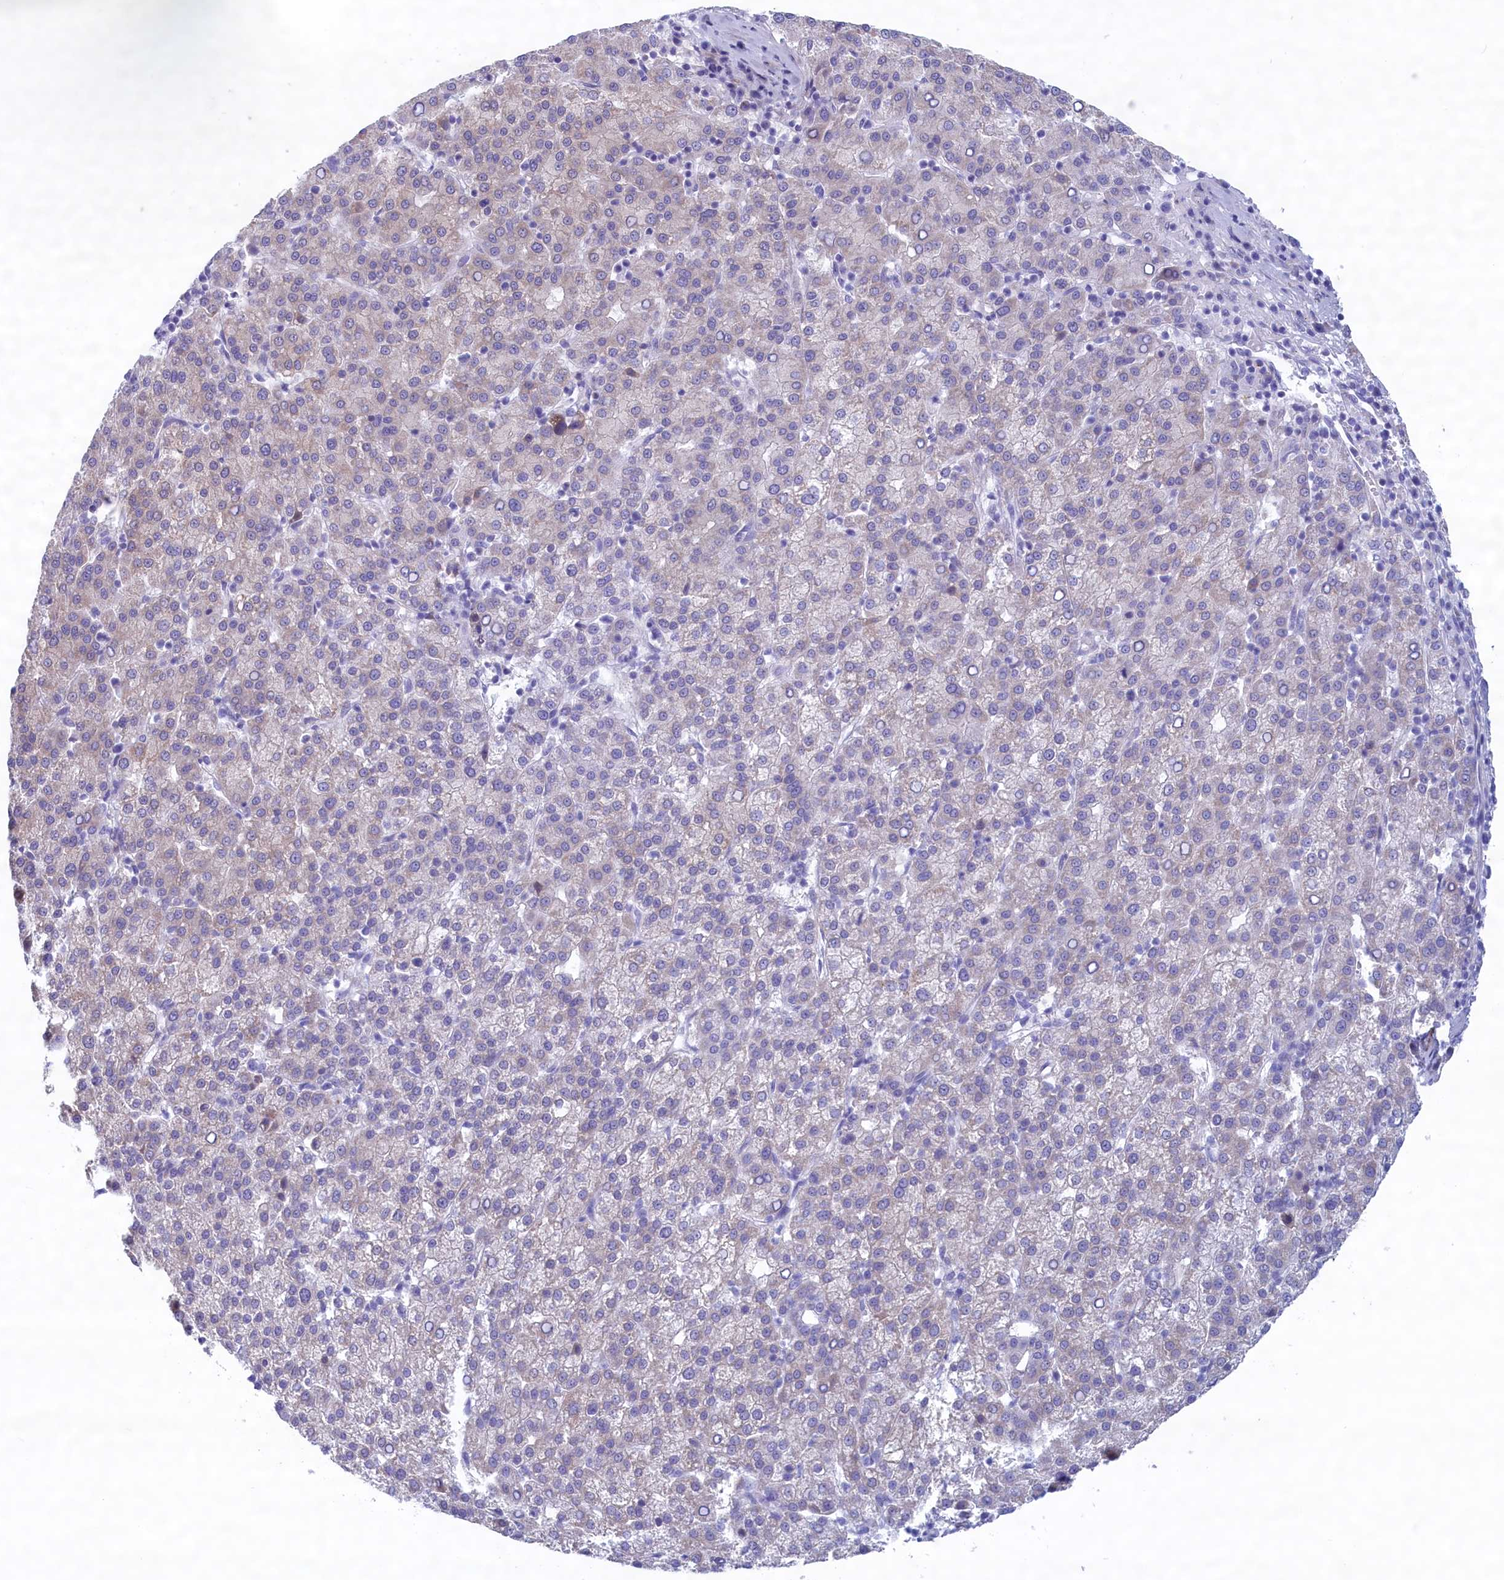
{"staining": {"intensity": "negative", "quantity": "none", "location": "none"}, "tissue": "liver cancer", "cell_type": "Tumor cells", "image_type": "cancer", "snomed": [{"axis": "morphology", "description": "Carcinoma, Hepatocellular, NOS"}, {"axis": "topography", "description": "Liver"}], "caption": "DAB (3,3'-diaminobenzidine) immunohistochemical staining of hepatocellular carcinoma (liver) displays no significant positivity in tumor cells. (IHC, brightfield microscopy, high magnification).", "gene": "MPV17L2", "patient": {"sex": "female", "age": 58}}